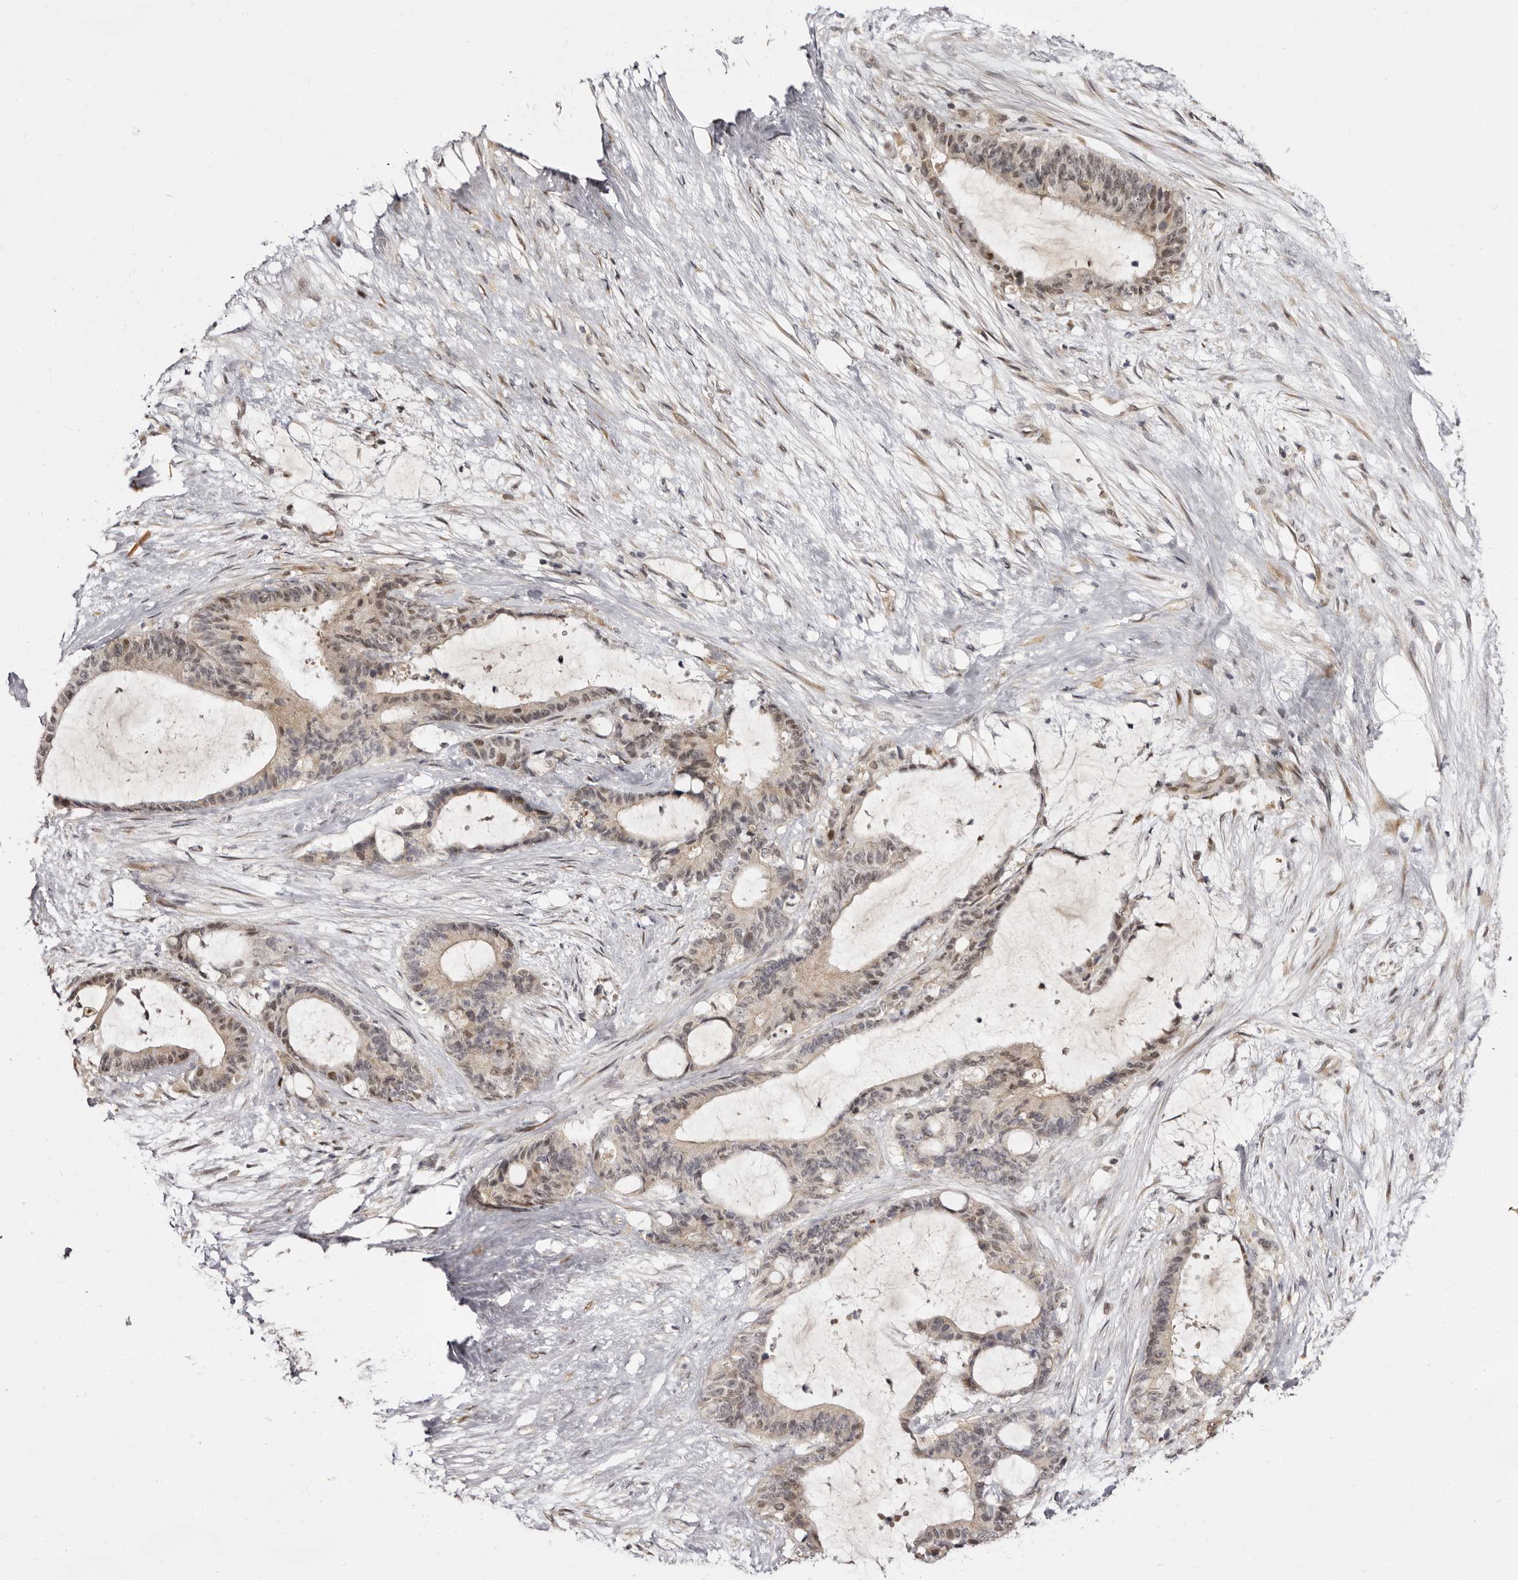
{"staining": {"intensity": "weak", "quantity": "<25%", "location": "nuclear"}, "tissue": "liver cancer", "cell_type": "Tumor cells", "image_type": "cancer", "snomed": [{"axis": "morphology", "description": "Normal tissue, NOS"}, {"axis": "morphology", "description": "Cholangiocarcinoma"}, {"axis": "topography", "description": "Liver"}, {"axis": "topography", "description": "Peripheral nerve tissue"}], "caption": "Photomicrograph shows no significant protein expression in tumor cells of liver cholangiocarcinoma. (DAB (3,3'-diaminobenzidine) IHC with hematoxylin counter stain).", "gene": "ZNF326", "patient": {"sex": "female", "age": 73}}